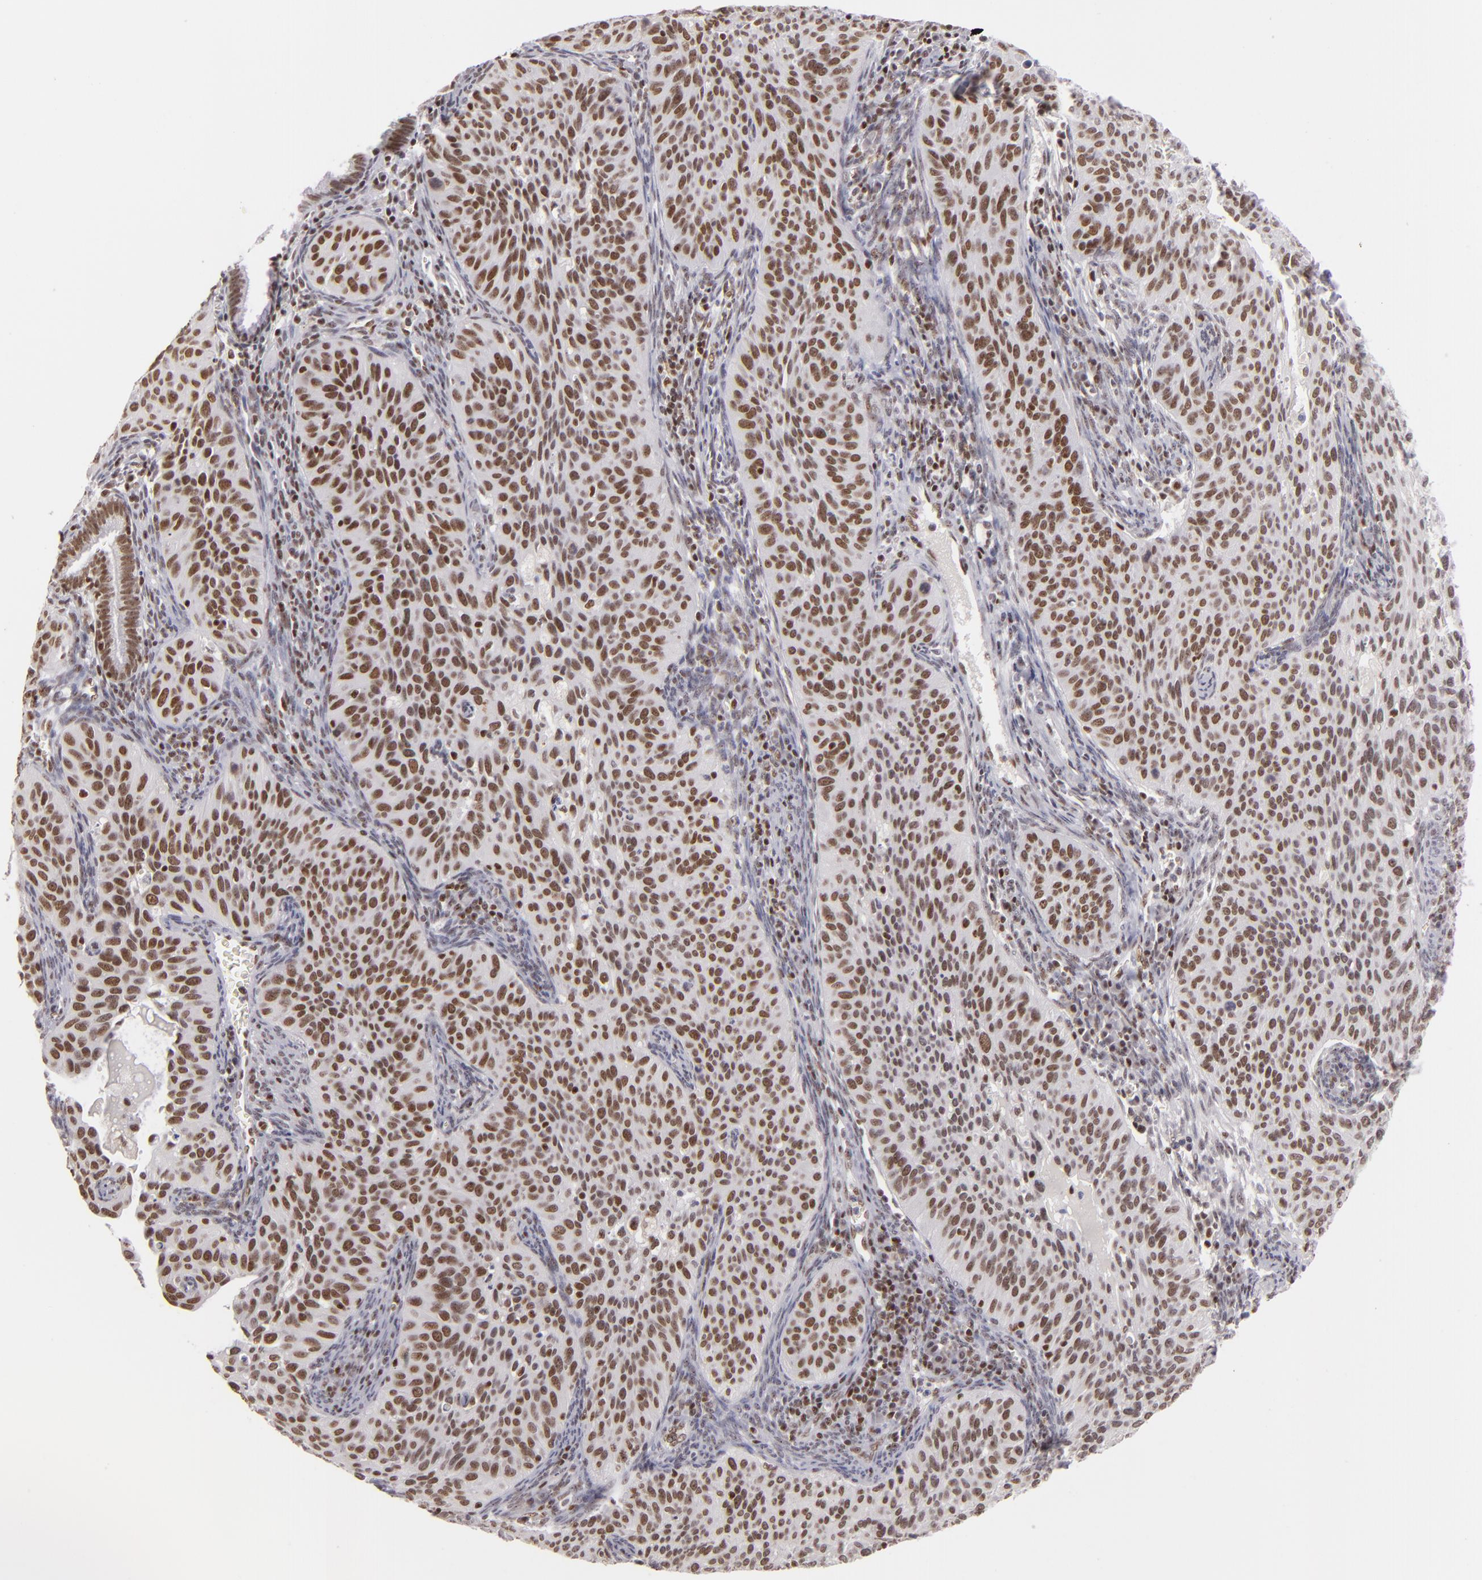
{"staining": {"intensity": "moderate", "quantity": ">75%", "location": "nuclear"}, "tissue": "cervical cancer", "cell_type": "Tumor cells", "image_type": "cancer", "snomed": [{"axis": "morphology", "description": "Adenocarcinoma, NOS"}, {"axis": "topography", "description": "Cervix"}], "caption": "Approximately >75% of tumor cells in adenocarcinoma (cervical) reveal moderate nuclear protein staining as visualized by brown immunohistochemical staining.", "gene": "DAXX", "patient": {"sex": "female", "age": 29}}